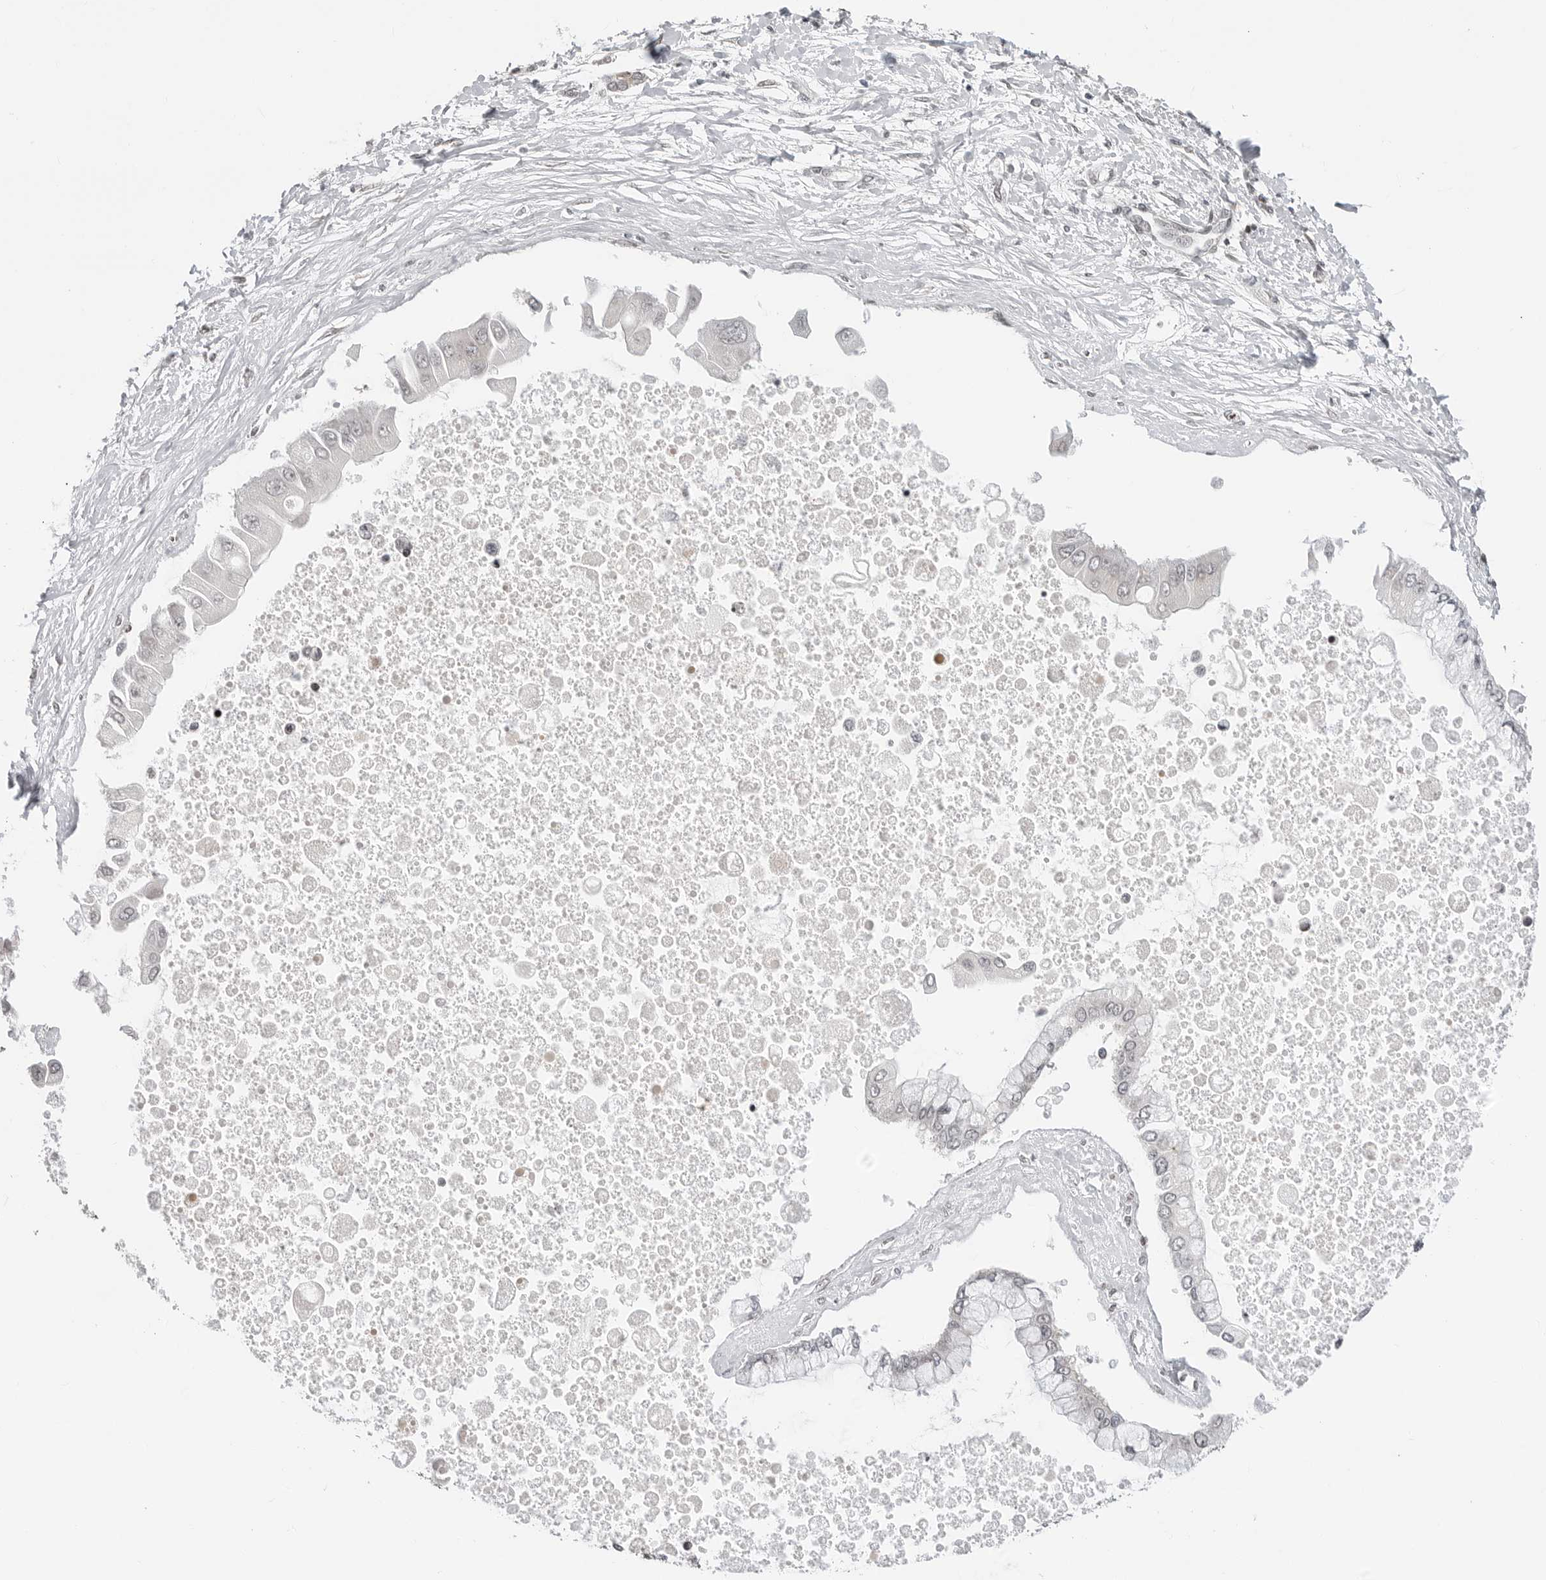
{"staining": {"intensity": "negative", "quantity": "none", "location": "none"}, "tissue": "liver cancer", "cell_type": "Tumor cells", "image_type": "cancer", "snomed": [{"axis": "morphology", "description": "Cholangiocarcinoma"}, {"axis": "topography", "description": "Liver"}], "caption": "Liver cholangiocarcinoma was stained to show a protein in brown. There is no significant staining in tumor cells.", "gene": "C8orf33", "patient": {"sex": "male", "age": 50}}